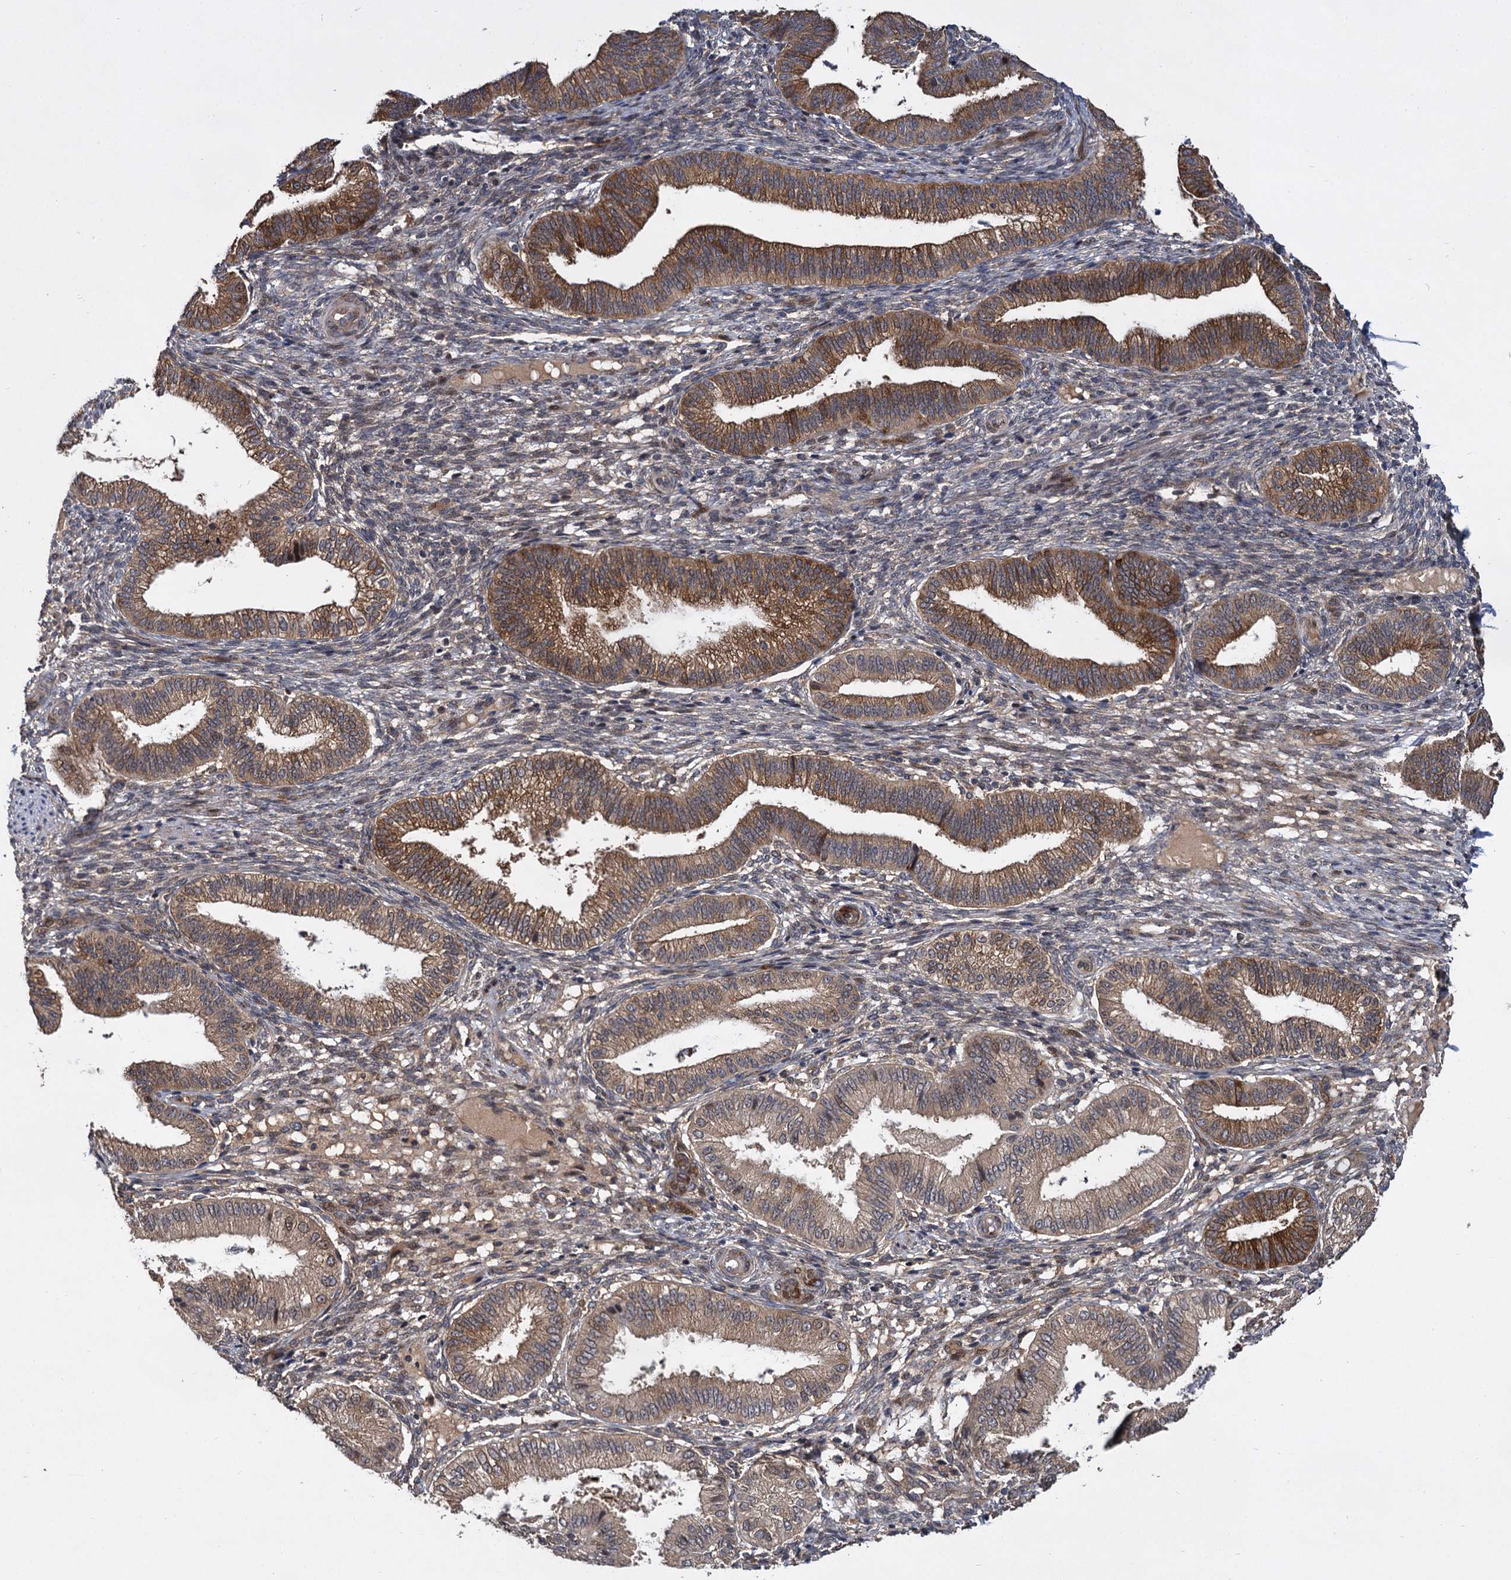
{"staining": {"intensity": "weak", "quantity": "25%-75%", "location": "cytoplasmic/membranous"}, "tissue": "endometrium", "cell_type": "Cells in endometrial stroma", "image_type": "normal", "snomed": [{"axis": "morphology", "description": "Normal tissue, NOS"}, {"axis": "topography", "description": "Endometrium"}], "caption": "High-magnification brightfield microscopy of benign endometrium stained with DAB (3,3'-diaminobenzidine) (brown) and counterstained with hematoxylin (blue). cells in endometrial stroma exhibit weak cytoplasmic/membranous staining is appreciated in about25%-75% of cells. Nuclei are stained in blue.", "gene": "INPPL1", "patient": {"sex": "female", "age": 39}}